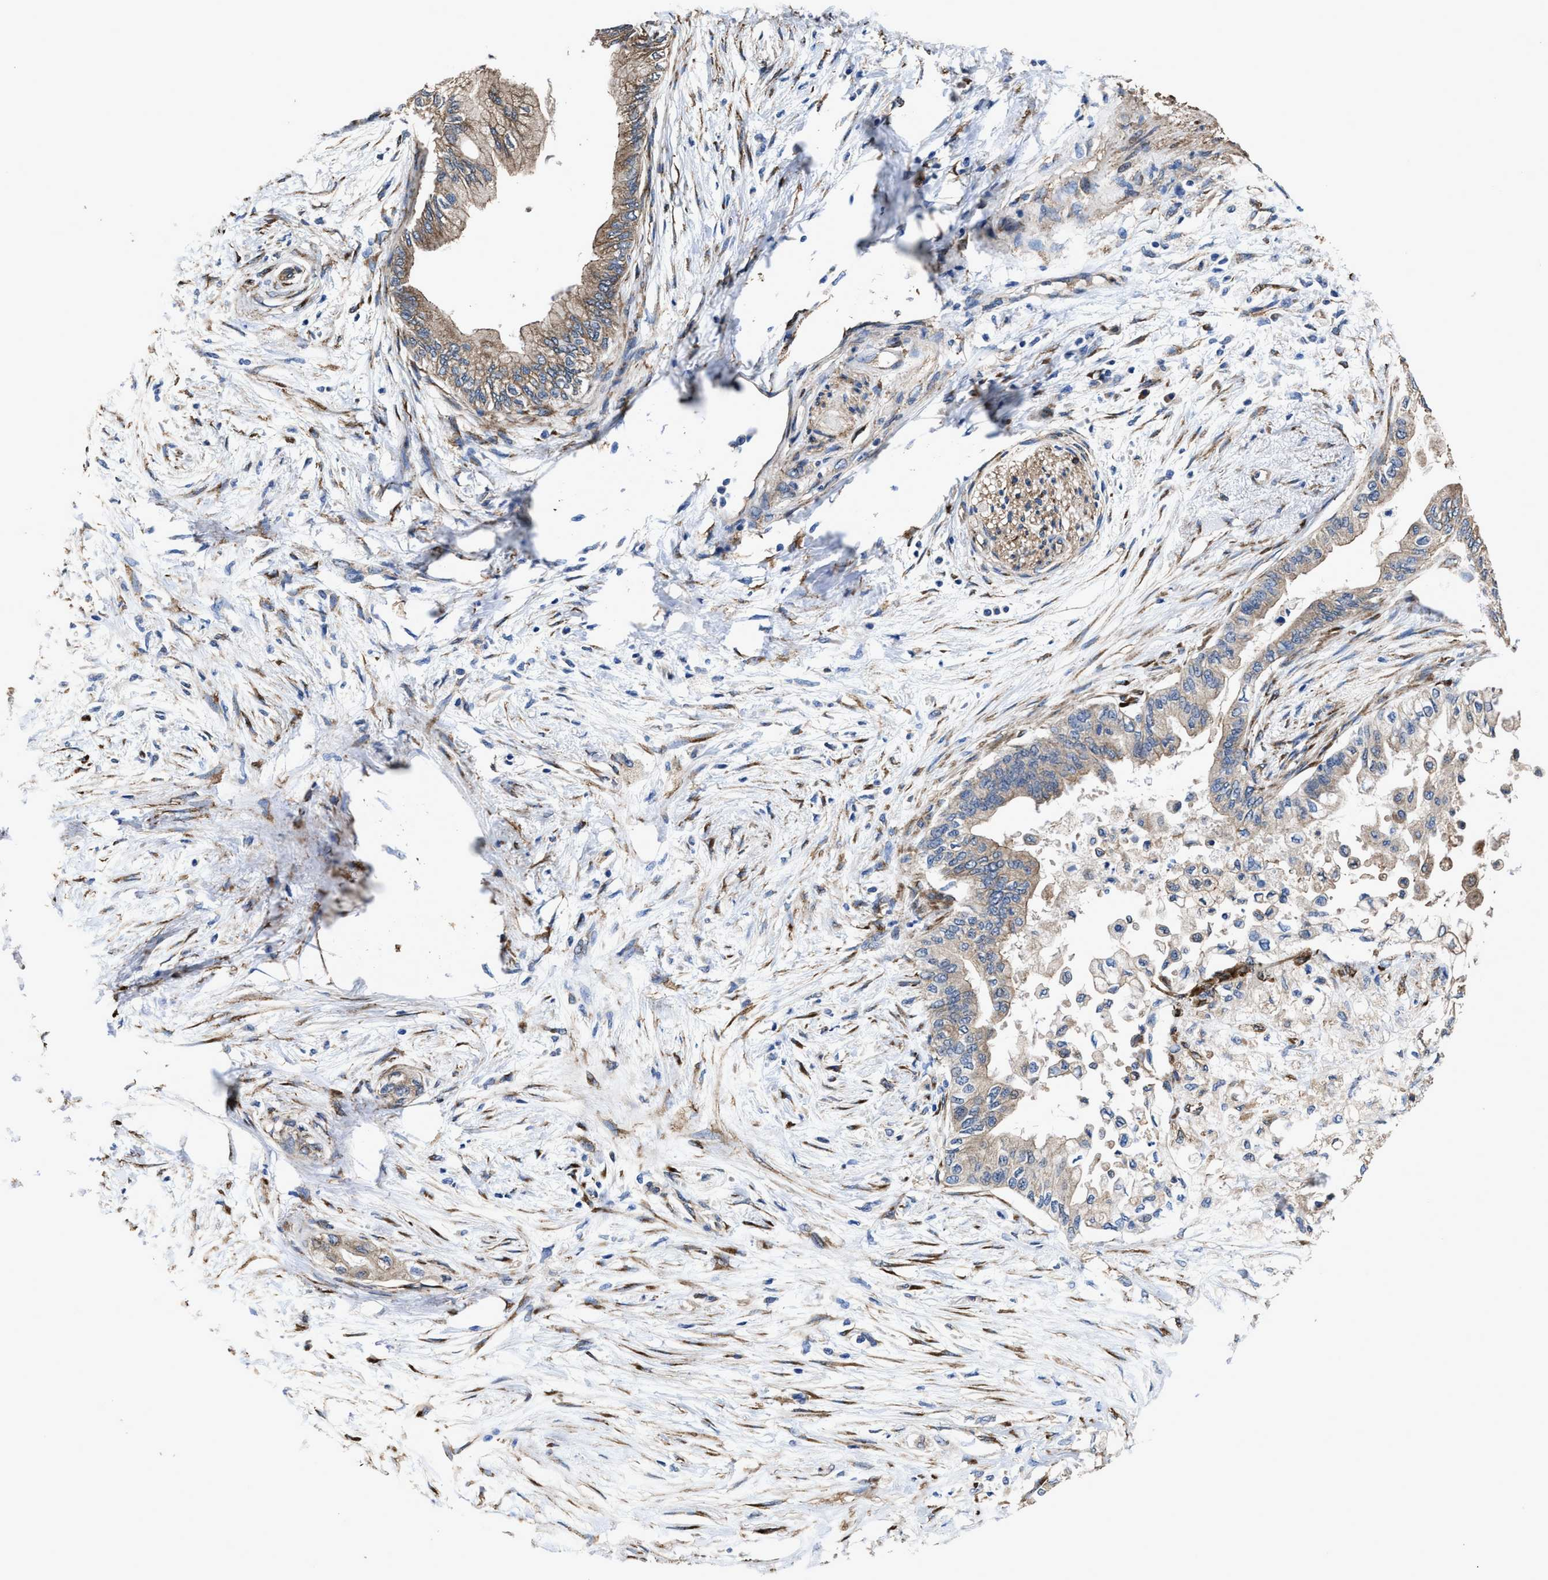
{"staining": {"intensity": "moderate", "quantity": "<25%", "location": "cytoplasmic/membranous"}, "tissue": "pancreatic cancer", "cell_type": "Tumor cells", "image_type": "cancer", "snomed": [{"axis": "morphology", "description": "Normal tissue, NOS"}, {"axis": "morphology", "description": "Adenocarcinoma, NOS"}, {"axis": "topography", "description": "Pancreas"}, {"axis": "topography", "description": "Duodenum"}], "caption": "Protein staining reveals moderate cytoplasmic/membranous expression in approximately <25% of tumor cells in pancreatic adenocarcinoma.", "gene": "IDNK", "patient": {"sex": "female", "age": 60}}